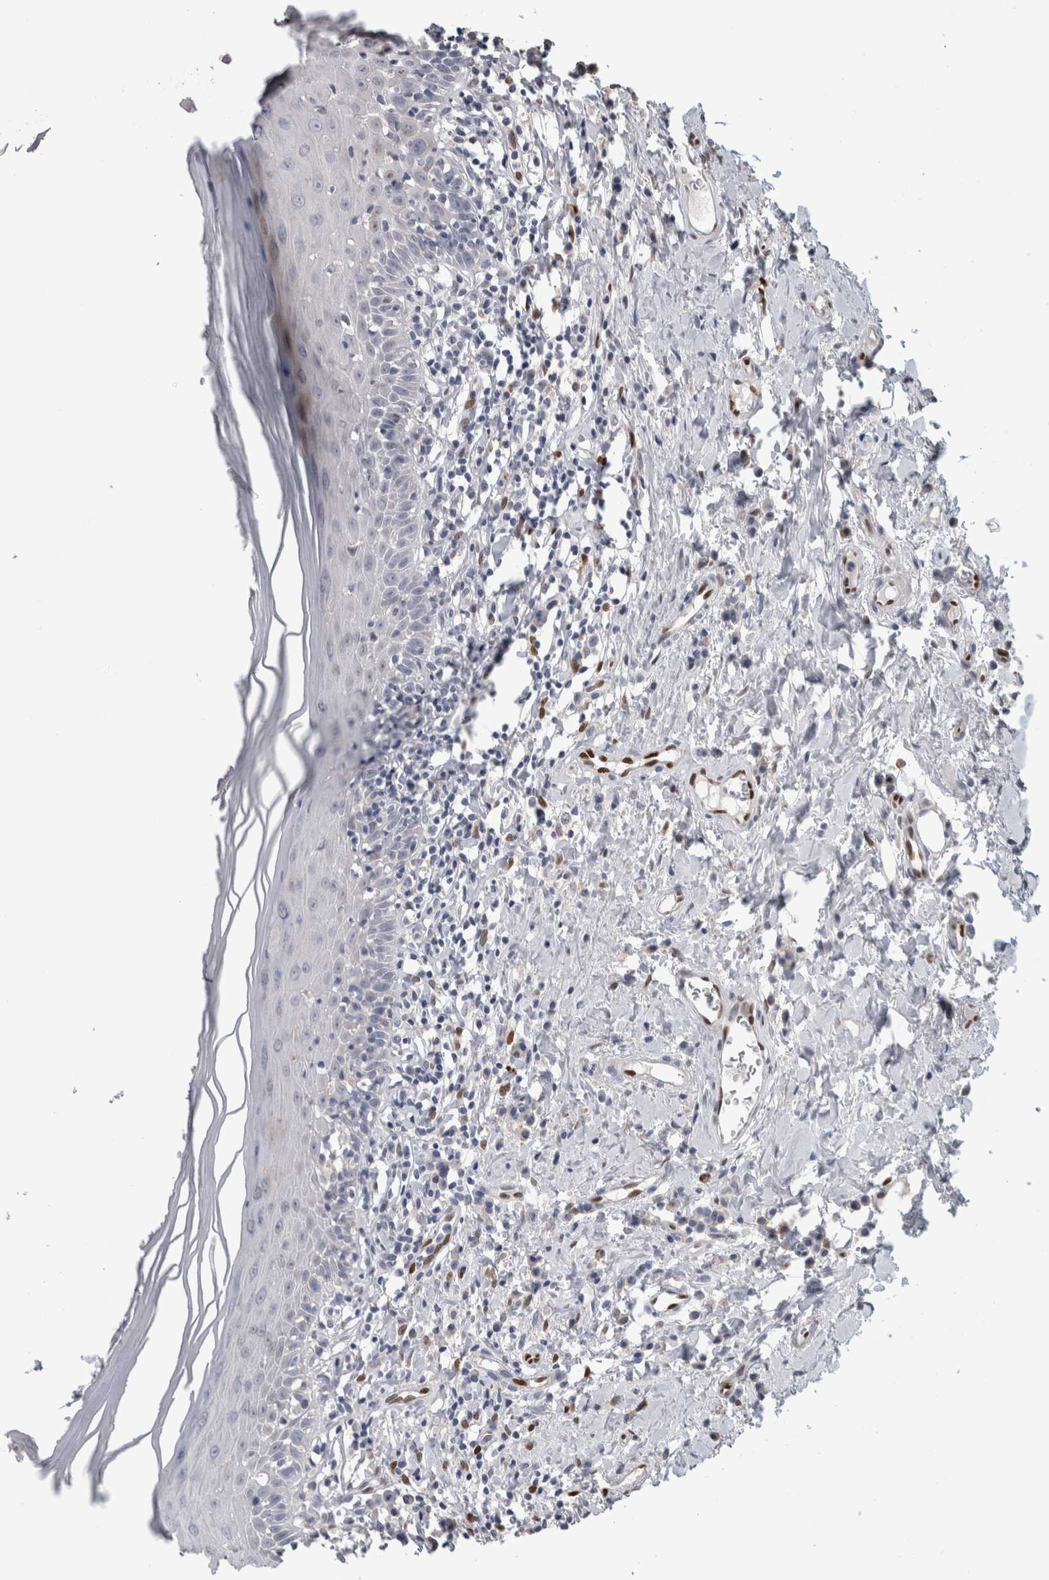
{"staining": {"intensity": "negative", "quantity": "none", "location": "none"}, "tissue": "oral mucosa", "cell_type": "Squamous epithelial cells", "image_type": "normal", "snomed": [{"axis": "morphology", "description": "Normal tissue, NOS"}, {"axis": "topography", "description": "Oral tissue"}], "caption": "Squamous epithelial cells show no significant protein staining in unremarkable oral mucosa. The staining is performed using DAB brown chromogen with nuclei counter-stained in using hematoxylin.", "gene": "IL33", "patient": {"sex": "male", "age": 82}}